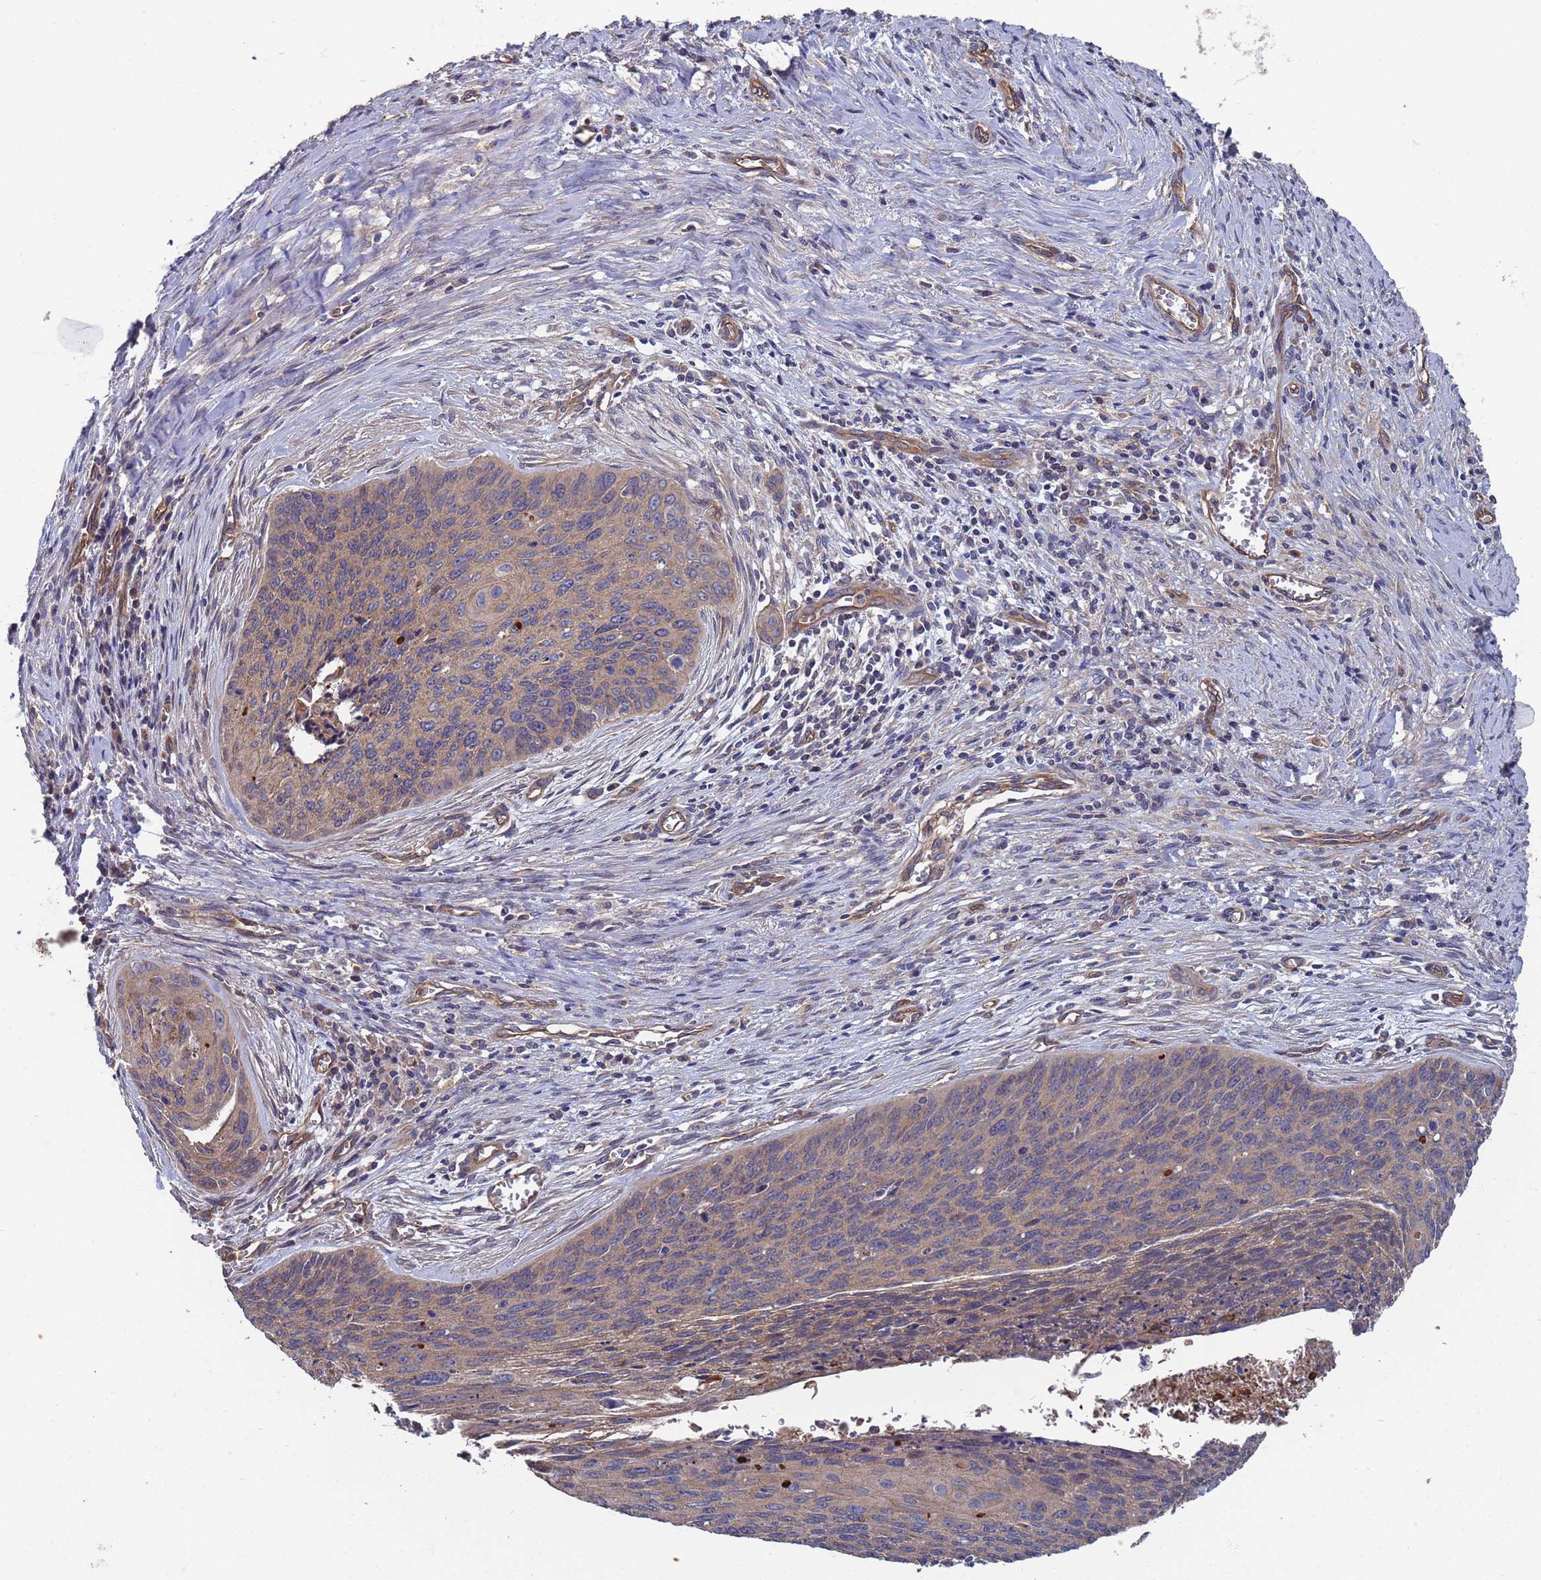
{"staining": {"intensity": "weak", "quantity": "25%-75%", "location": "cytoplasmic/membranous"}, "tissue": "cervical cancer", "cell_type": "Tumor cells", "image_type": "cancer", "snomed": [{"axis": "morphology", "description": "Squamous cell carcinoma, NOS"}, {"axis": "topography", "description": "Cervix"}], "caption": "This is an image of immunohistochemistry (IHC) staining of squamous cell carcinoma (cervical), which shows weak positivity in the cytoplasmic/membranous of tumor cells.", "gene": "NDUFAF6", "patient": {"sex": "female", "age": 55}}